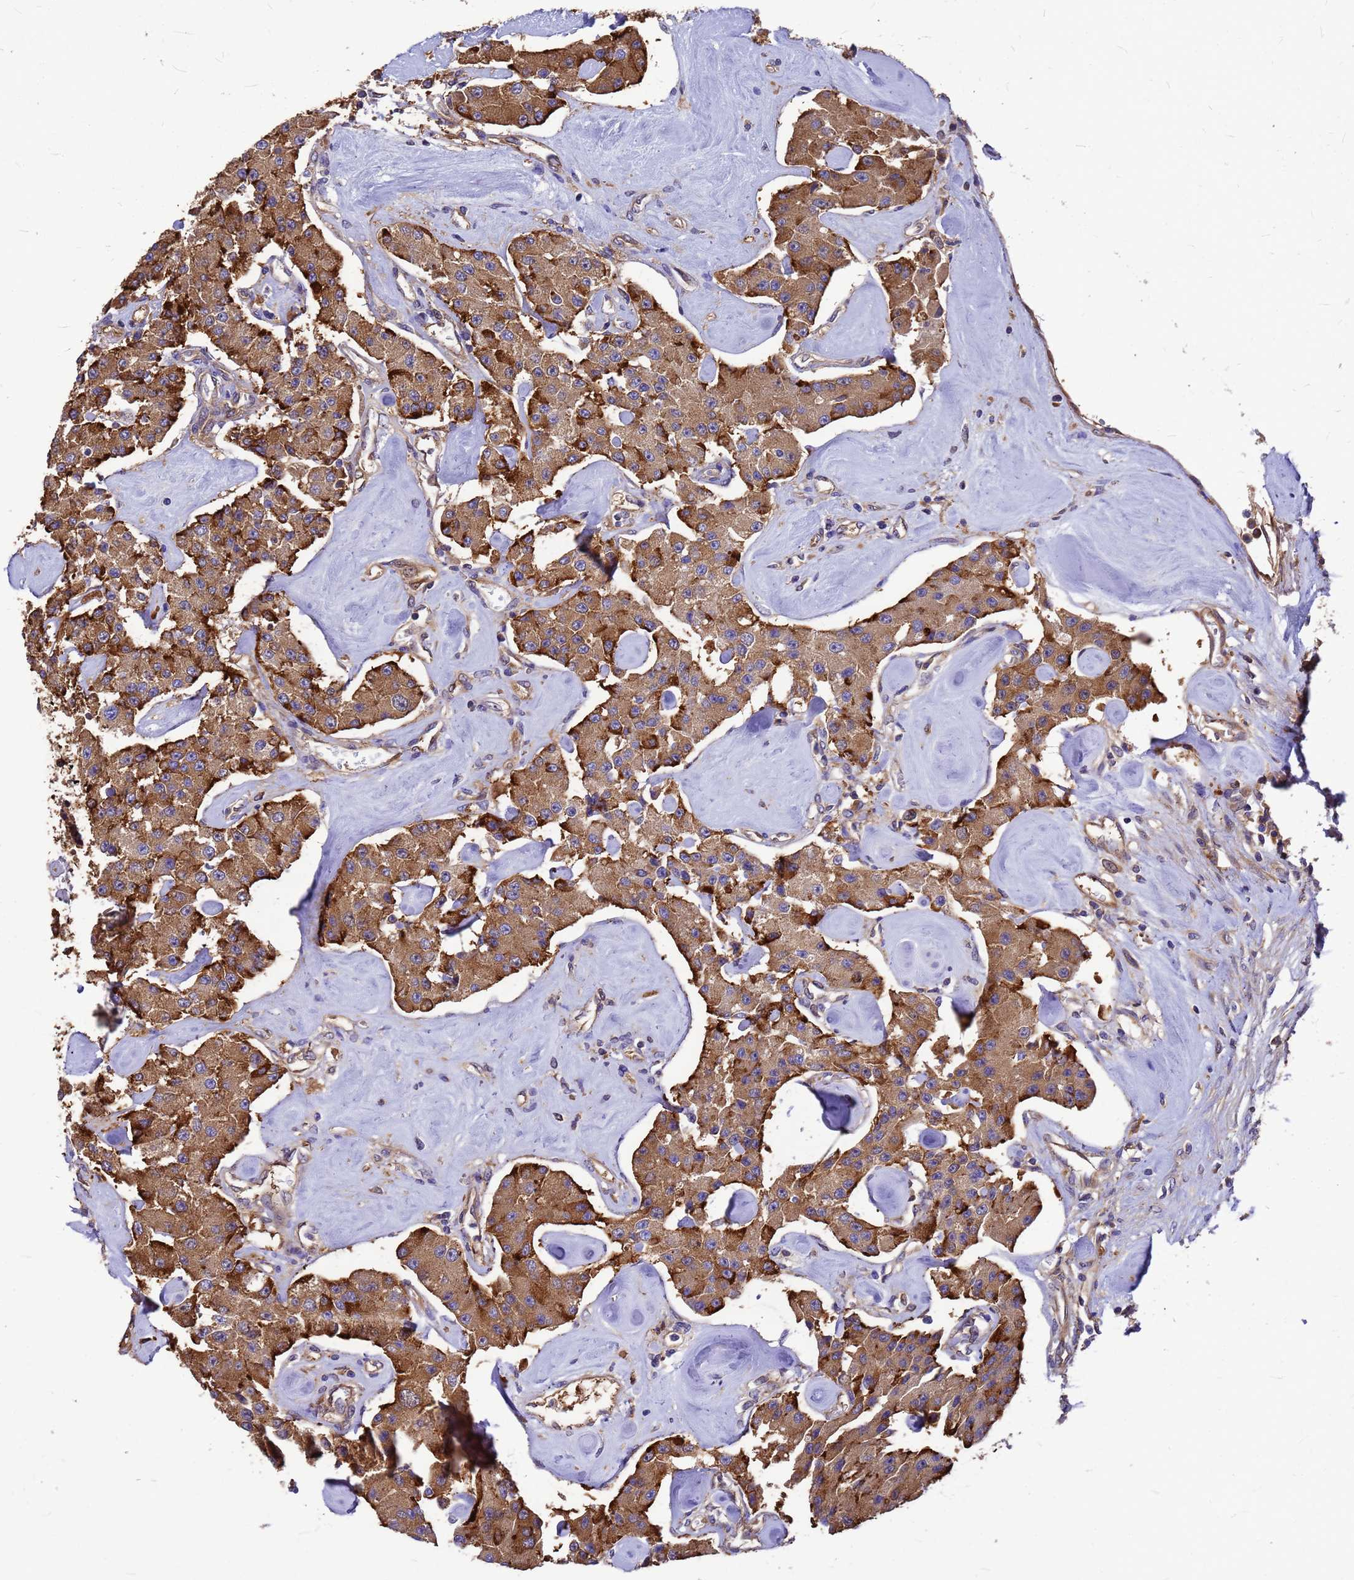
{"staining": {"intensity": "moderate", "quantity": ">75%", "location": "cytoplasmic/membranous"}, "tissue": "carcinoid", "cell_type": "Tumor cells", "image_type": "cancer", "snomed": [{"axis": "morphology", "description": "Carcinoid, malignant, NOS"}, {"axis": "topography", "description": "Pancreas"}], "caption": "Brown immunohistochemical staining in human malignant carcinoid reveals moderate cytoplasmic/membranous expression in about >75% of tumor cells.", "gene": "GID4", "patient": {"sex": "male", "age": 41}}